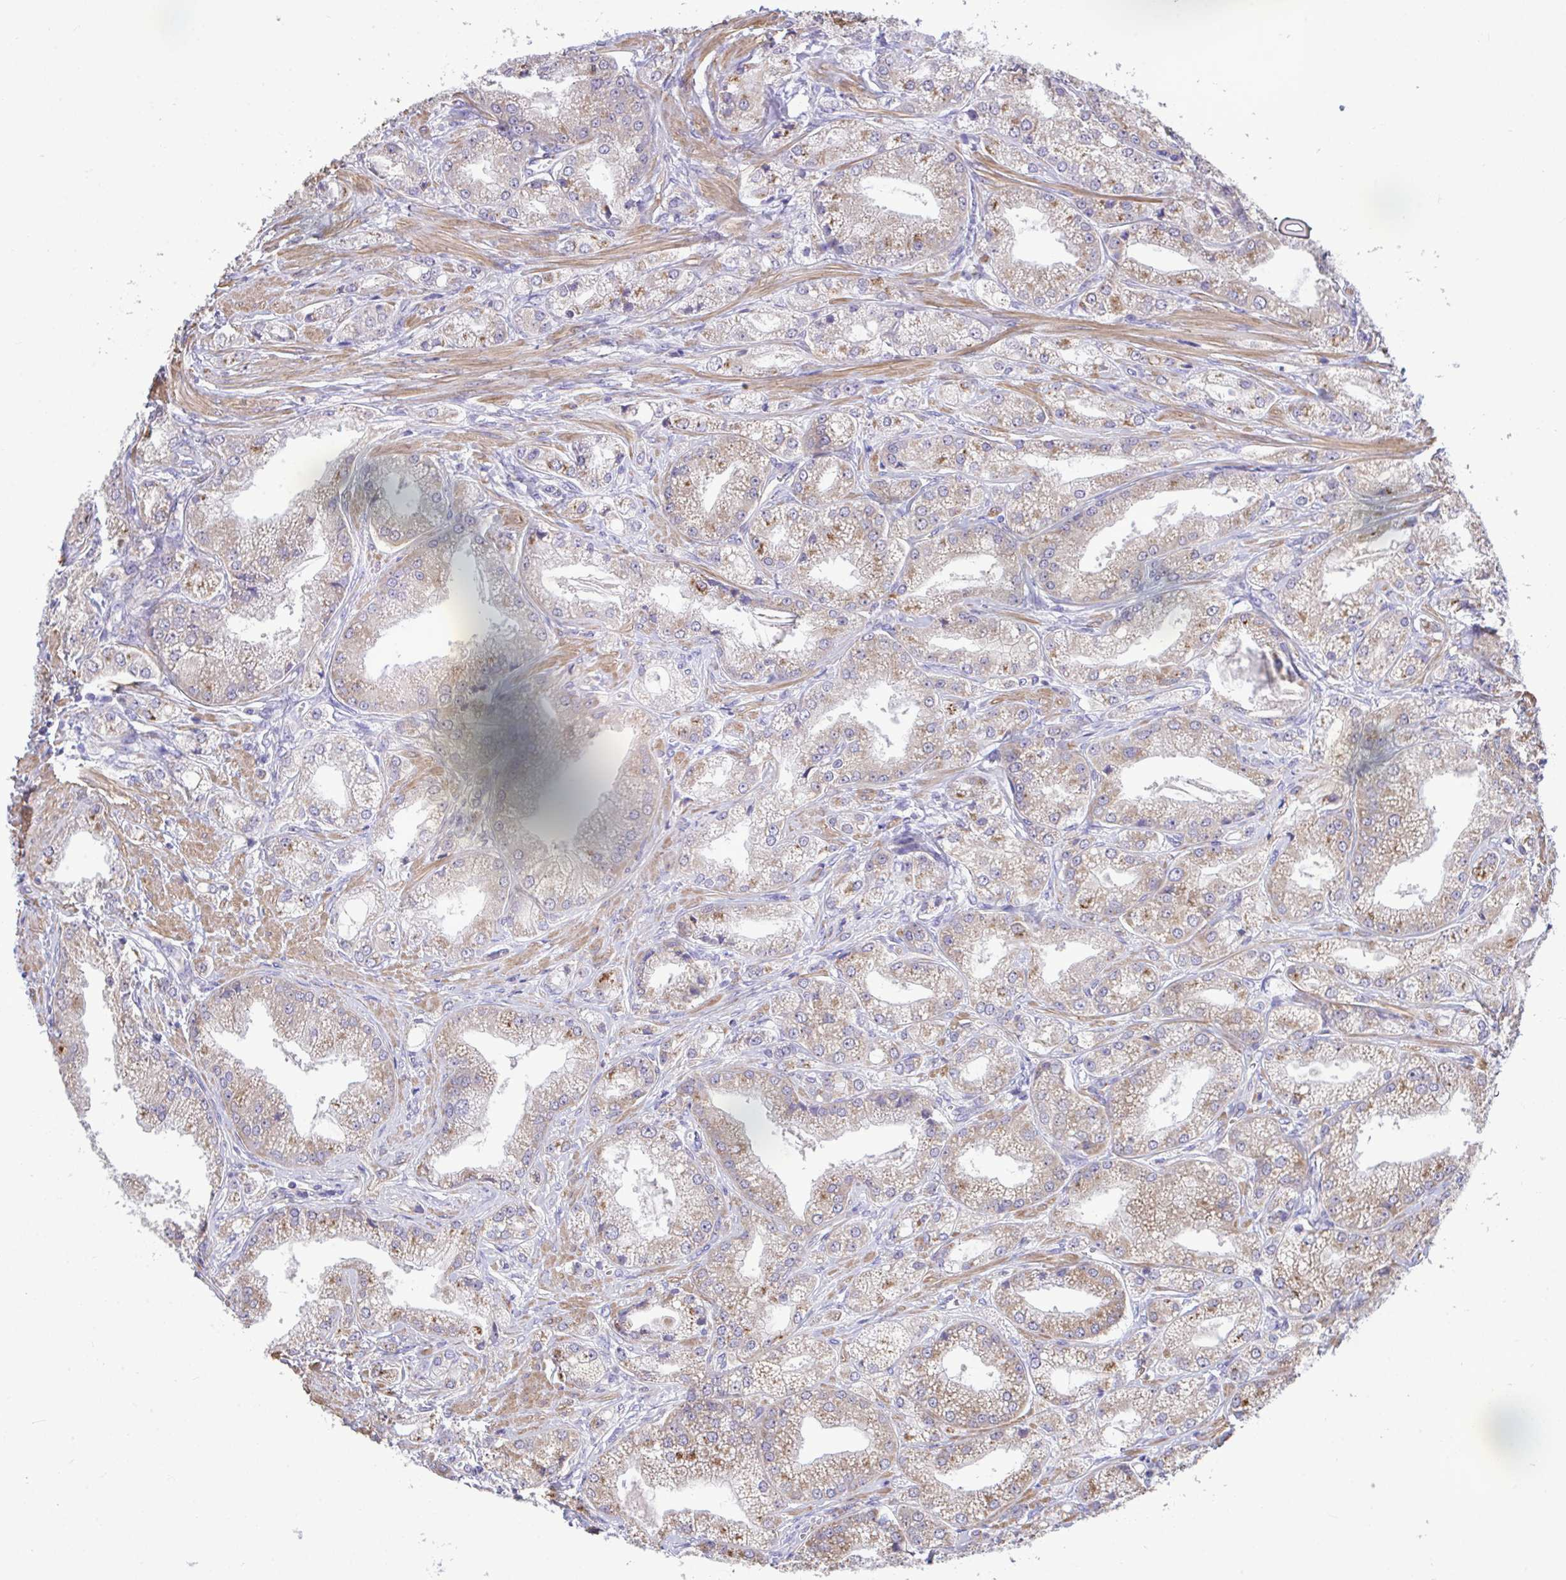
{"staining": {"intensity": "weak", "quantity": "25%-75%", "location": "cytoplasmic/membranous"}, "tissue": "prostate cancer", "cell_type": "Tumor cells", "image_type": "cancer", "snomed": [{"axis": "morphology", "description": "Adenocarcinoma, High grade"}, {"axis": "topography", "description": "Prostate"}], "caption": "Protein staining of prostate high-grade adenocarcinoma tissue displays weak cytoplasmic/membranous staining in approximately 25%-75% of tumor cells.", "gene": "SARS2", "patient": {"sex": "male", "age": 61}}